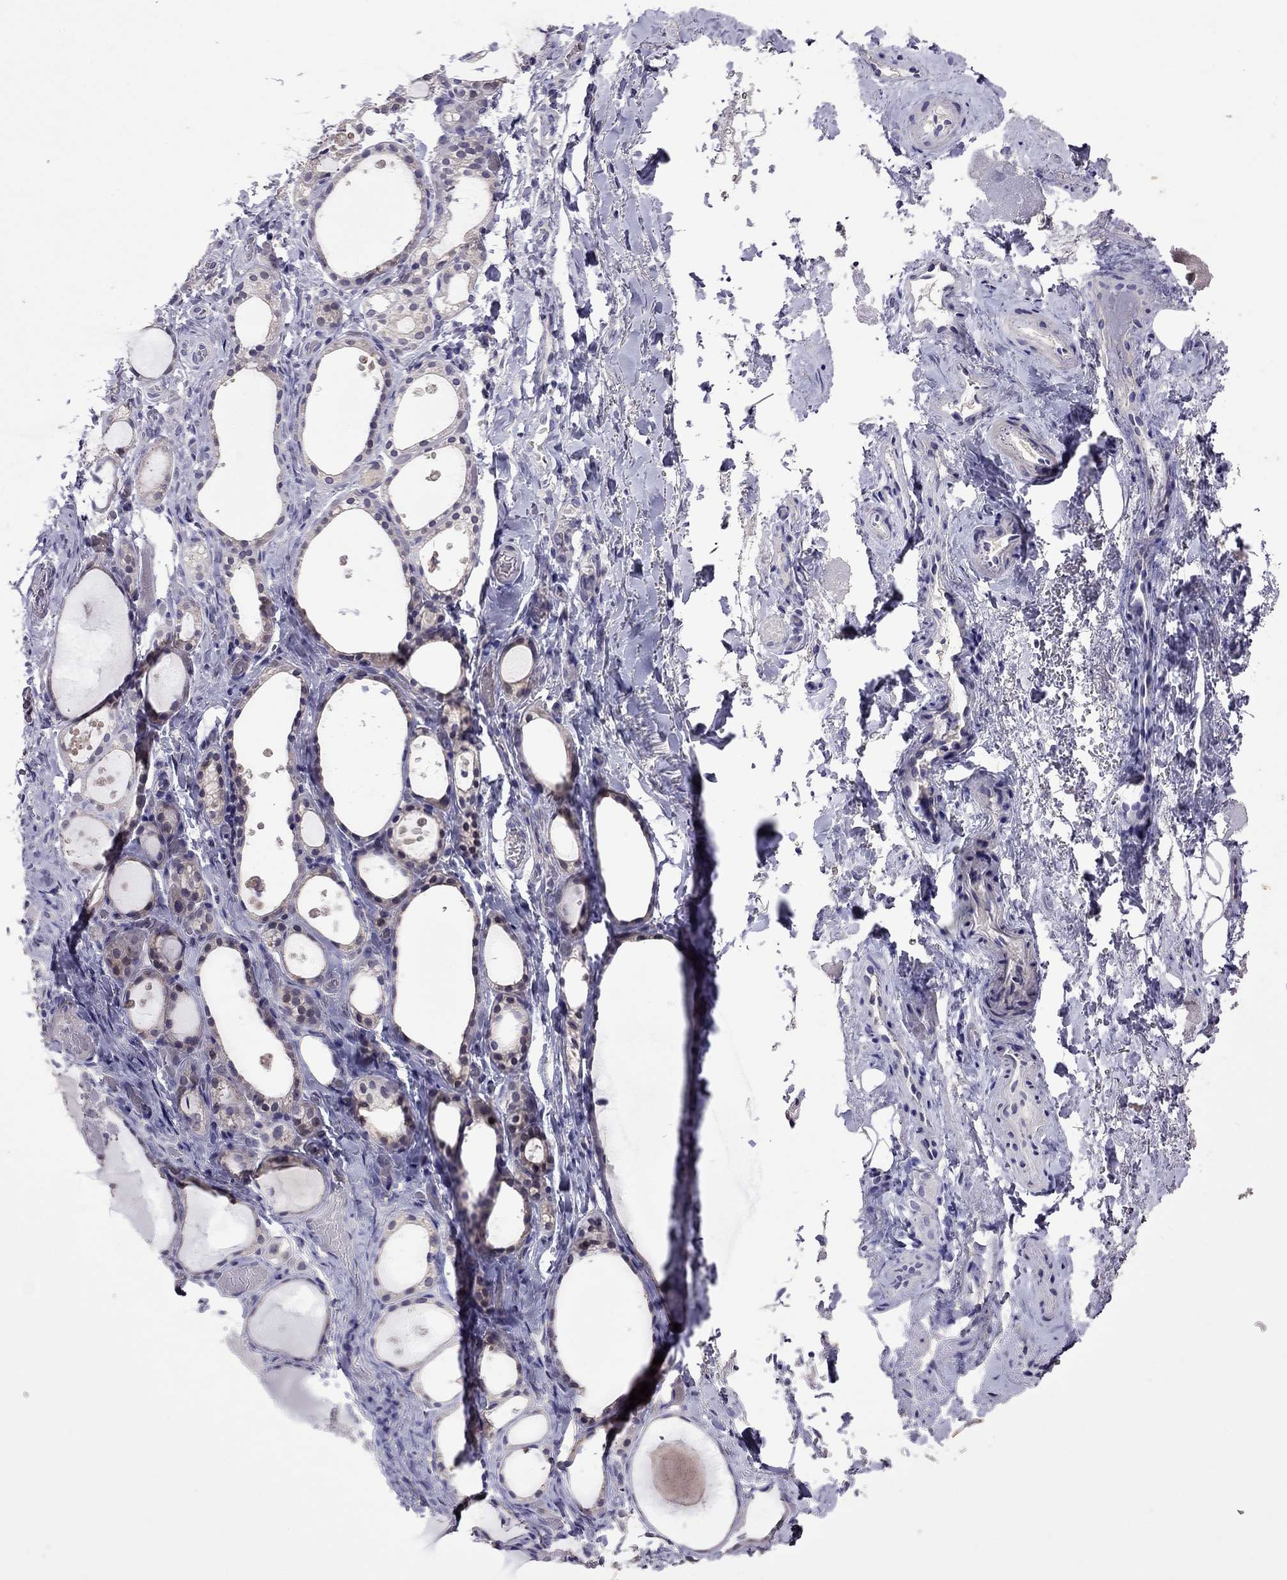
{"staining": {"intensity": "negative", "quantity": "none", "location": "none"}, "tissue": "thyroid gland", "cell_type": "Glandular cells", "image_type": "normal", "snomed": [{"axis": "morphology", "description": "Normal tissue, NOS"}, {"axis": "topography", "description": "Thyroid gland"}], "caption": "DAB immunohistochemical staining of normal thyroid gland reveals no significant expression in glandular cells. (IHC, brightfield microscopy, high magnification).", "gene": "AQP9", "patient": {"sex": "male", "age": 68}}